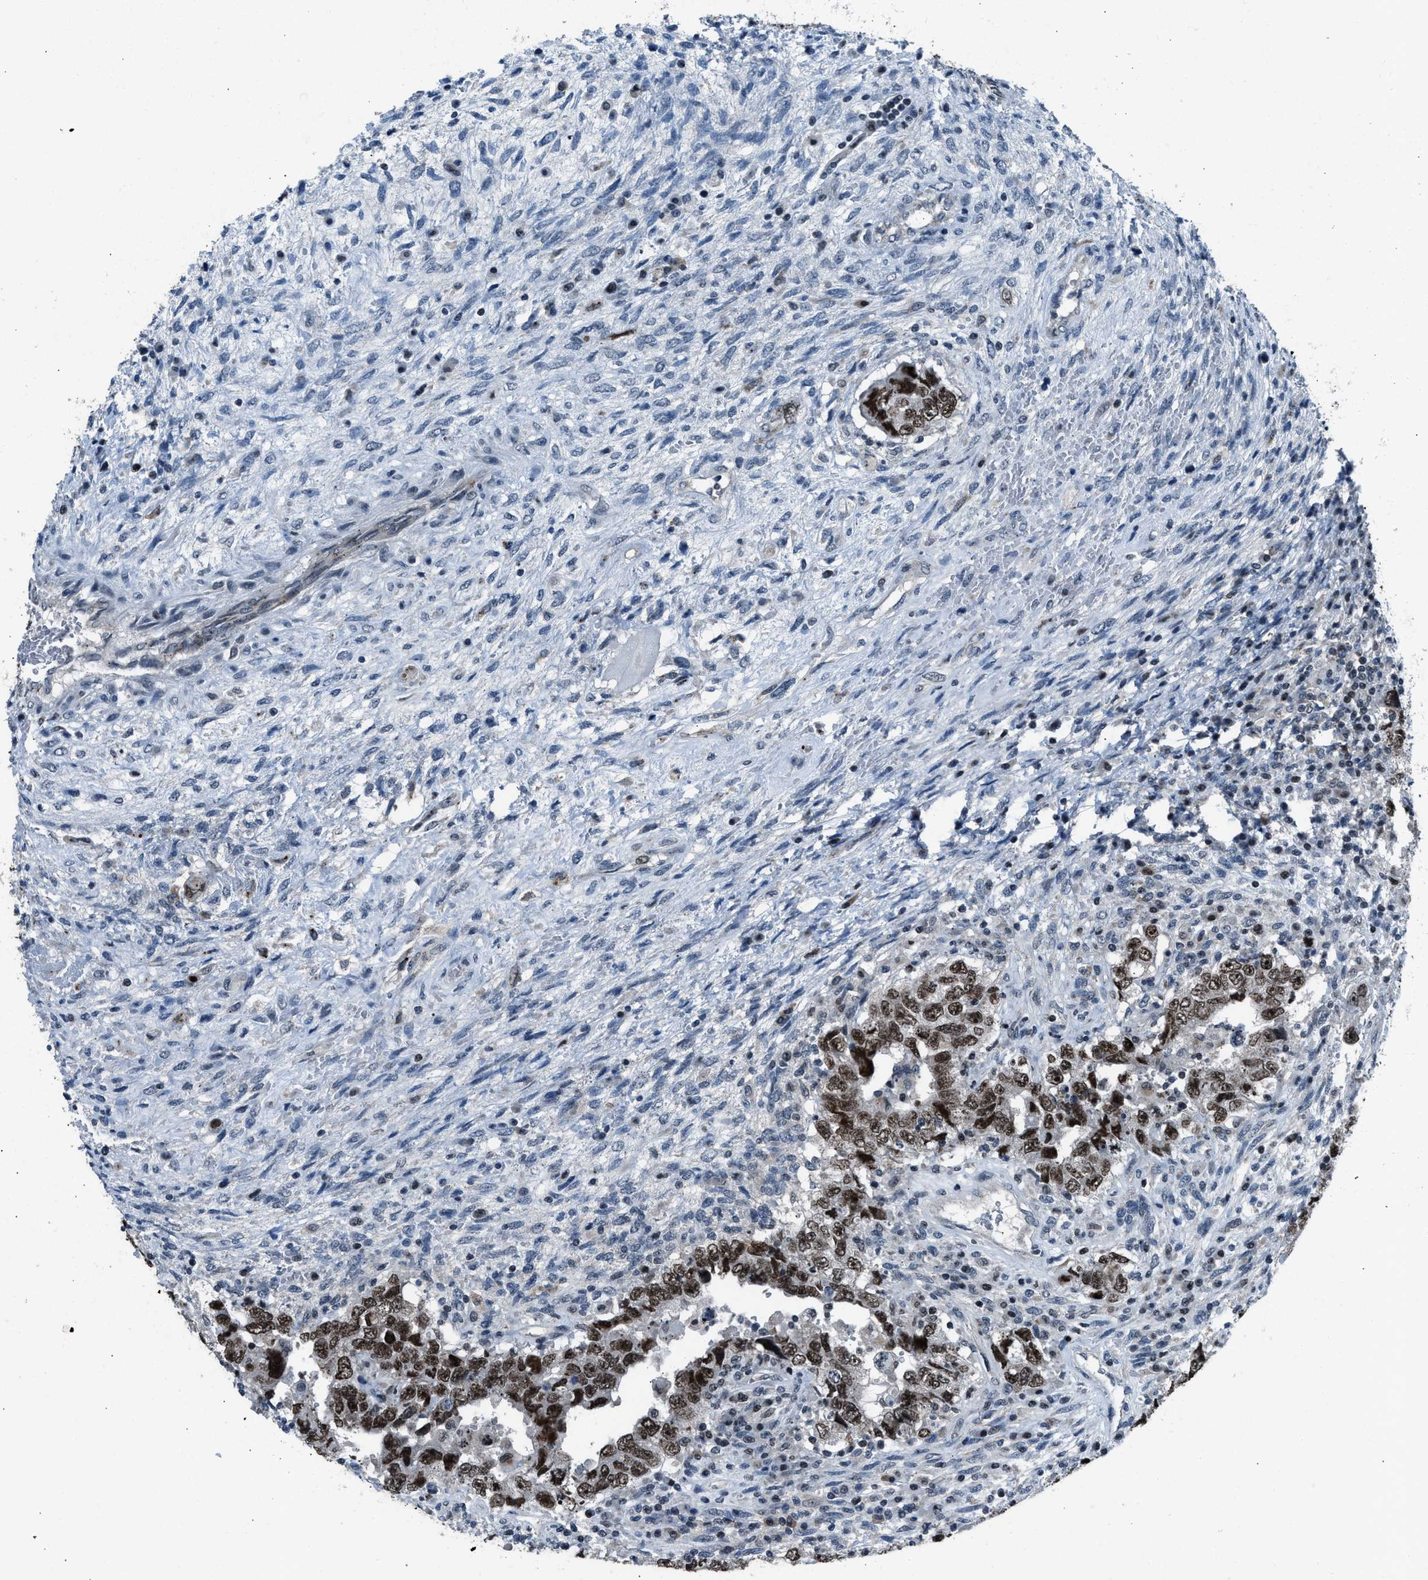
{"staining": {"intensity": "strong", "quantity": ">75%", "location": "nuclear"}, "tissue": "testis cancer", "cell_type": "Tumor cells", "image_type": "cancer", "snomed": [{"axis": "morphology", "description": "Carcinoma, Embryonal, NOS"}, {"axis": "topography", "description": "Testis"}], "caption": "Immunohistochemistry micrograph of testis embryonal carcinoma stained for a protein (brown), which shows high levels of strong nuclear staining in about >75% of tumor cells.", "gene": "ADCY1", "patient": {"sex": "male", "age": 26}}